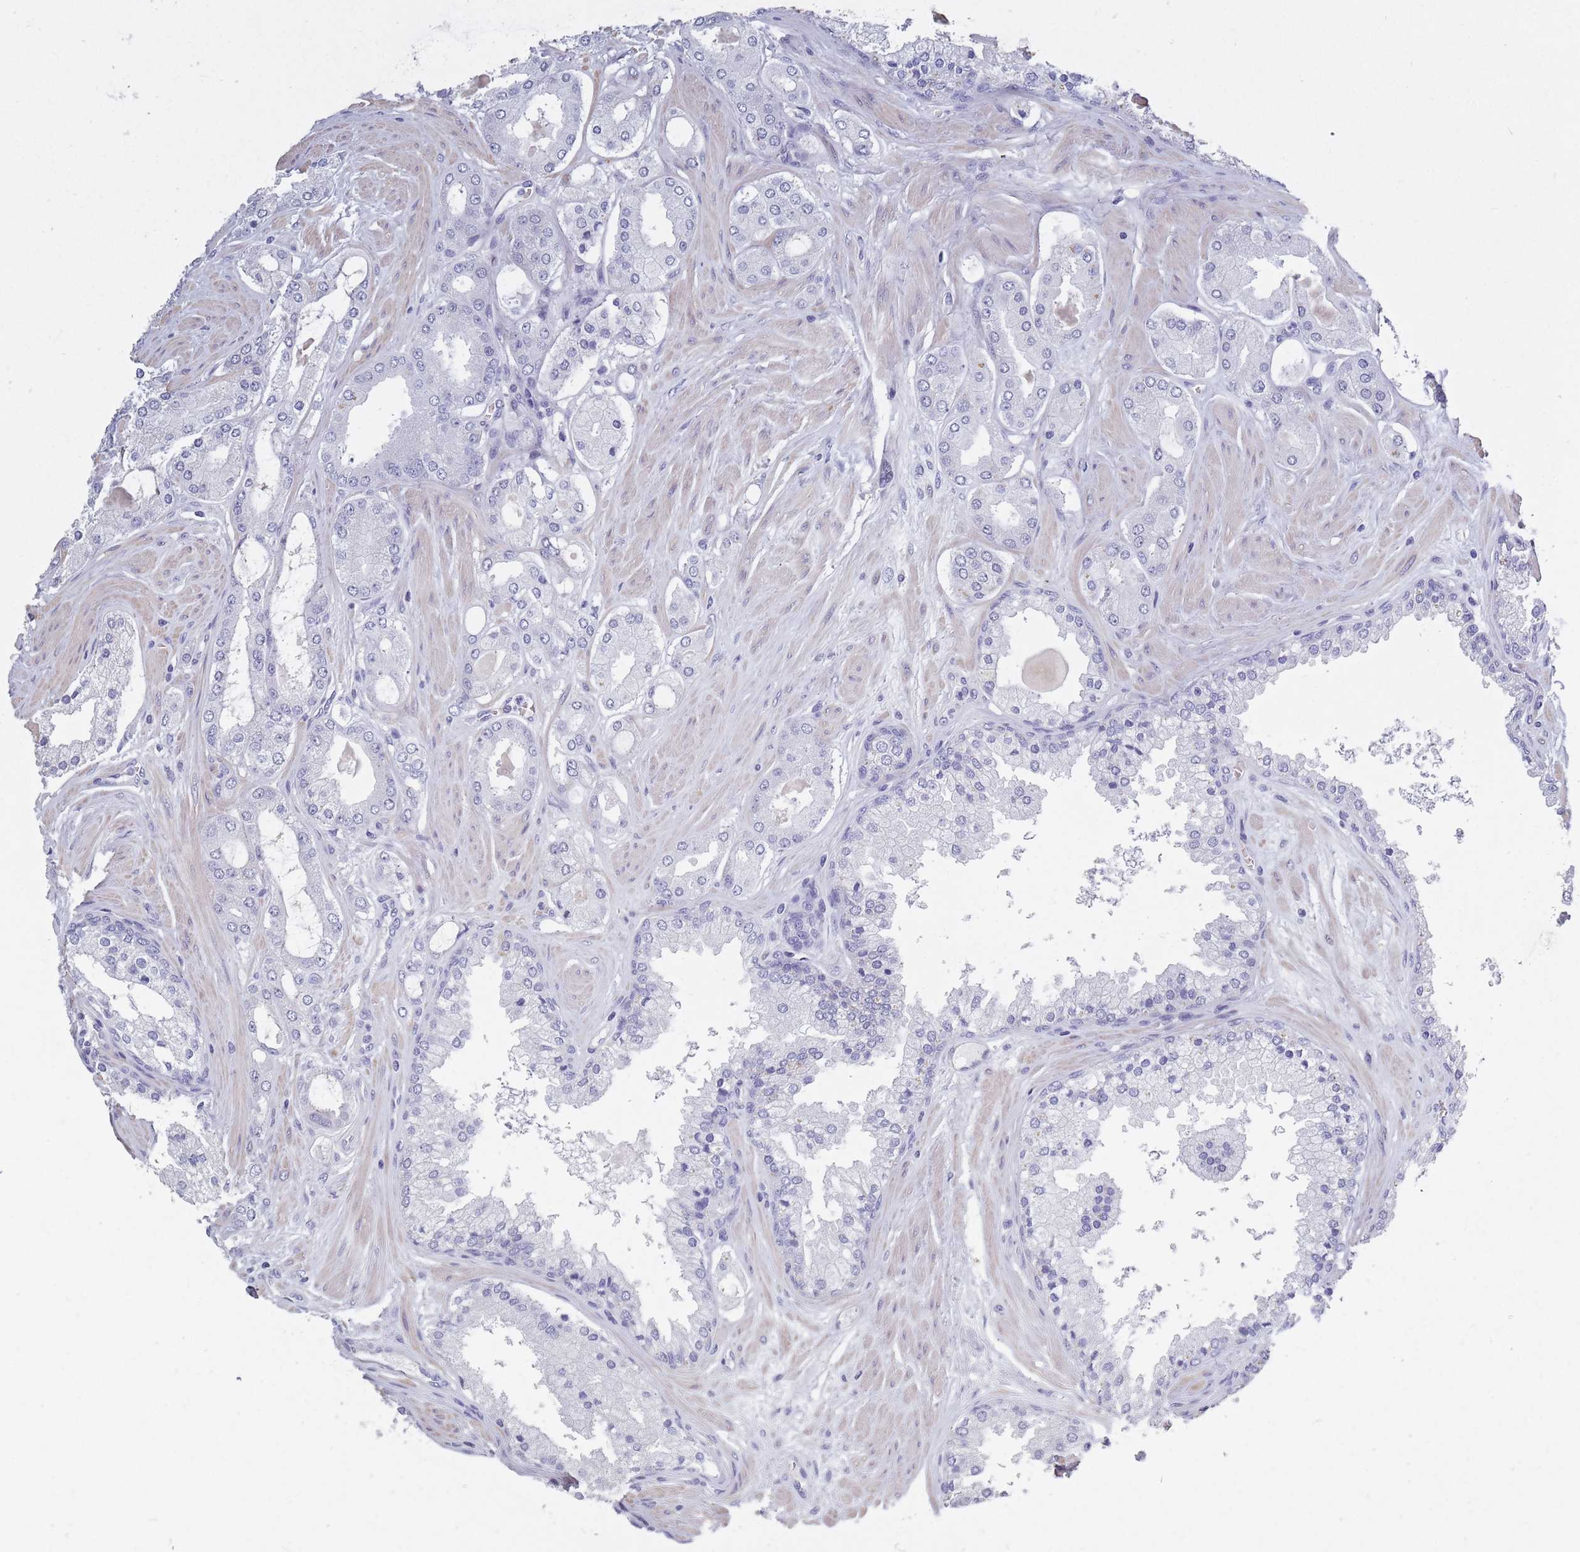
{"staining": {"intensity": "negative", "quantity": "none", "location": "none"}, "tissue": "prostate cancer", "cell_type": "Tumor cells", "image_type": "cancer", "snomed": [{"axis": "morphology", "description": "Adenocarcinoma, Low grade"}, {"axis": "topography", "description": "Prostate"}], "caption": "High power microscopy photomicrograph of an immunohistochemistry (IHC) image of low-grade adenocarcinoma (prostate), revealing no significant positivity in tumor cells.", "gene": "OR4C5", "patient": {"sex": "male", "age": 42}}